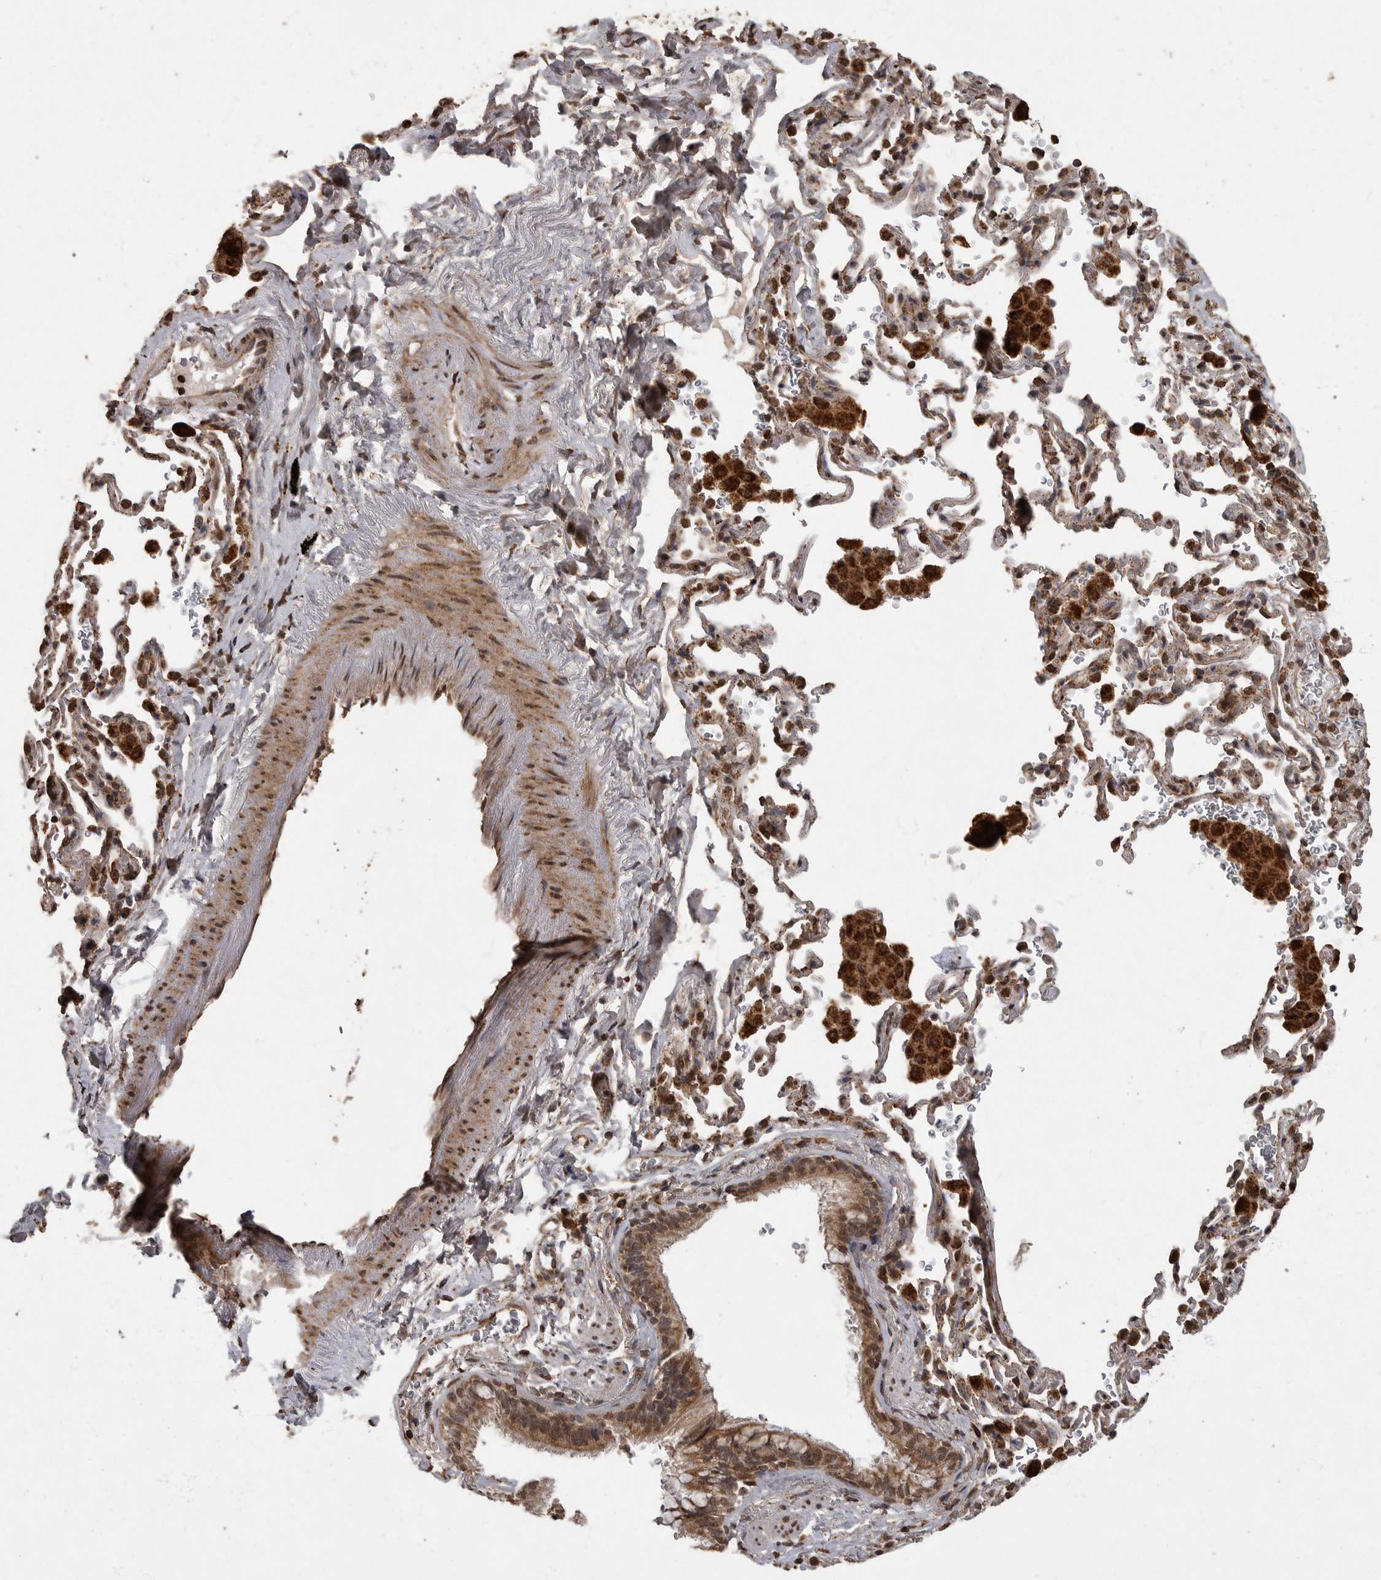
{"staining": {"intensity": "moderate", "quantity": ">75%", "location": "cytoplasmic/membranous,nuclear"}, "tissue": "bronchus", "cell_type": "Respiratory epithelial cells", "image_type": "normal", "snomed": [{"axis": "morphology", "description": "Normal tissue, NOS"}, {"axis": "morphology", "description": "Inflammation, NOS"}, {"axis": "topography", "description": "Bronchus"}], "caption": "The immunohistochemical stain shows moderate cytoplasmic/membranous,nuclear positivity in respiratory epithelial cells of normal bronchus. Nuclei are stained in blue.", "gene": "MAFG", "patient": {"sex": "male", "age": 69}}